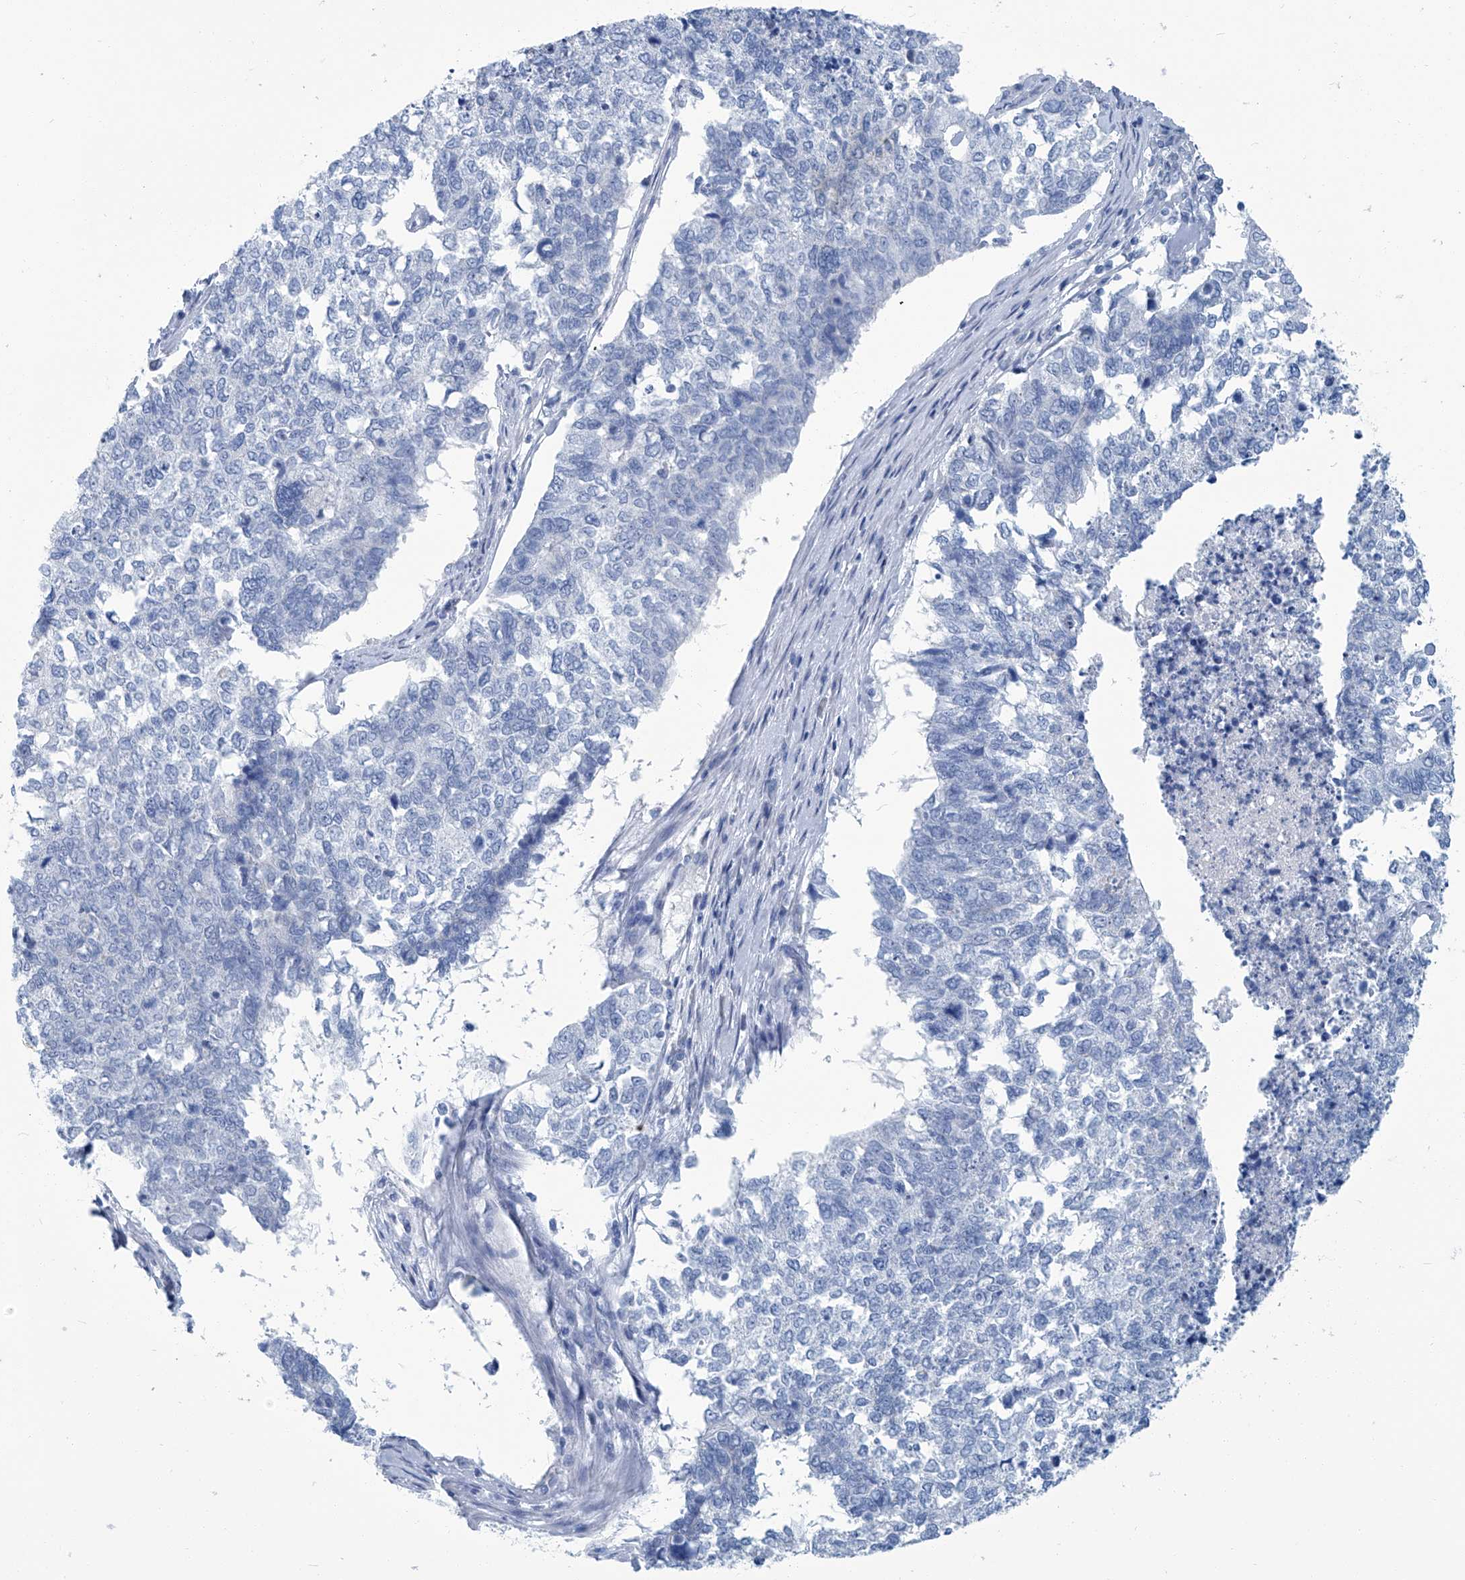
{"staining": {"intensity": "negative", "quantity": "none", "location": "none"}, "tissue": "cervical cancer", "cell_type": "Tumor cells", "image_type": "cancer", "snomed": [{"axis": "morphology", "description": "Squamous cell carcinoma, NOS"}, {"axis": "topography", "description": "Cervix"}], "caption": "Histopathology image shows no protein staining in tumor cells of squamous cell carcinoma (cervical) tissue.", "gene": "PFKL", "patient": {"sex": "female", "age": 63}}